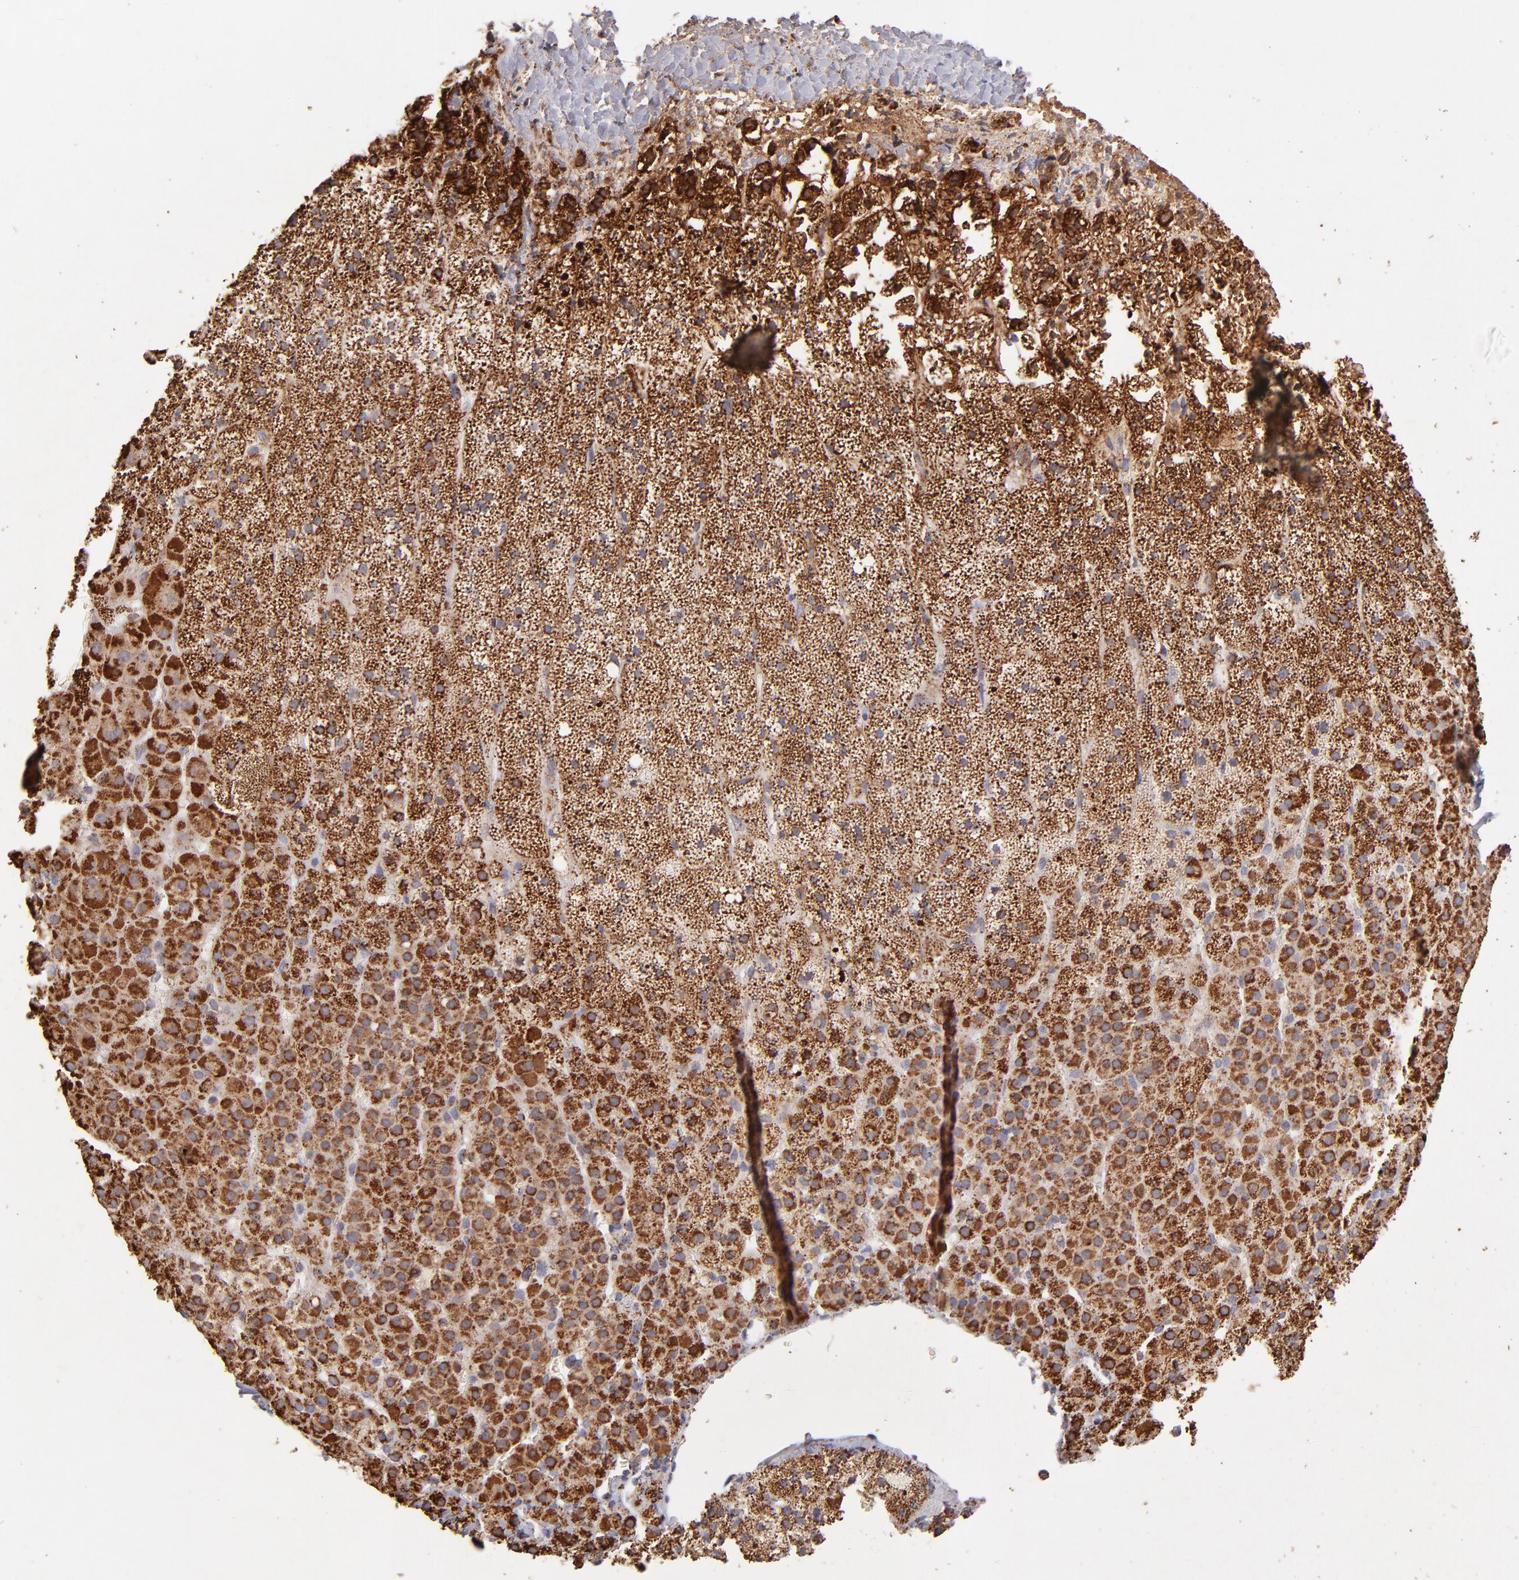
{"staining": {"intensity": "strong", "quantity": ">75%", "location": "cytoplasmic/membranous"}, "tissue": "adrenal gland", "cell_type": "Glandular cells", "image_type": "normal", "snomed": [{"axis": "morphology", "description": "Normal tissue, NOS"}, {"axis": "topography", "description": "Adrenal gland"}], "caption": "Unremarkable adrenal gland reveals strong cytoplasmic/membranous staining in about >75% of glandular cells The staining was performed using DAB (3,3'-diaminobenzidine), with brown indicating positive protein expression. Nuclei are stained blue with hematoxylin..", "gene": "DLST", "patient": {"sex": "male", "age": 35}}